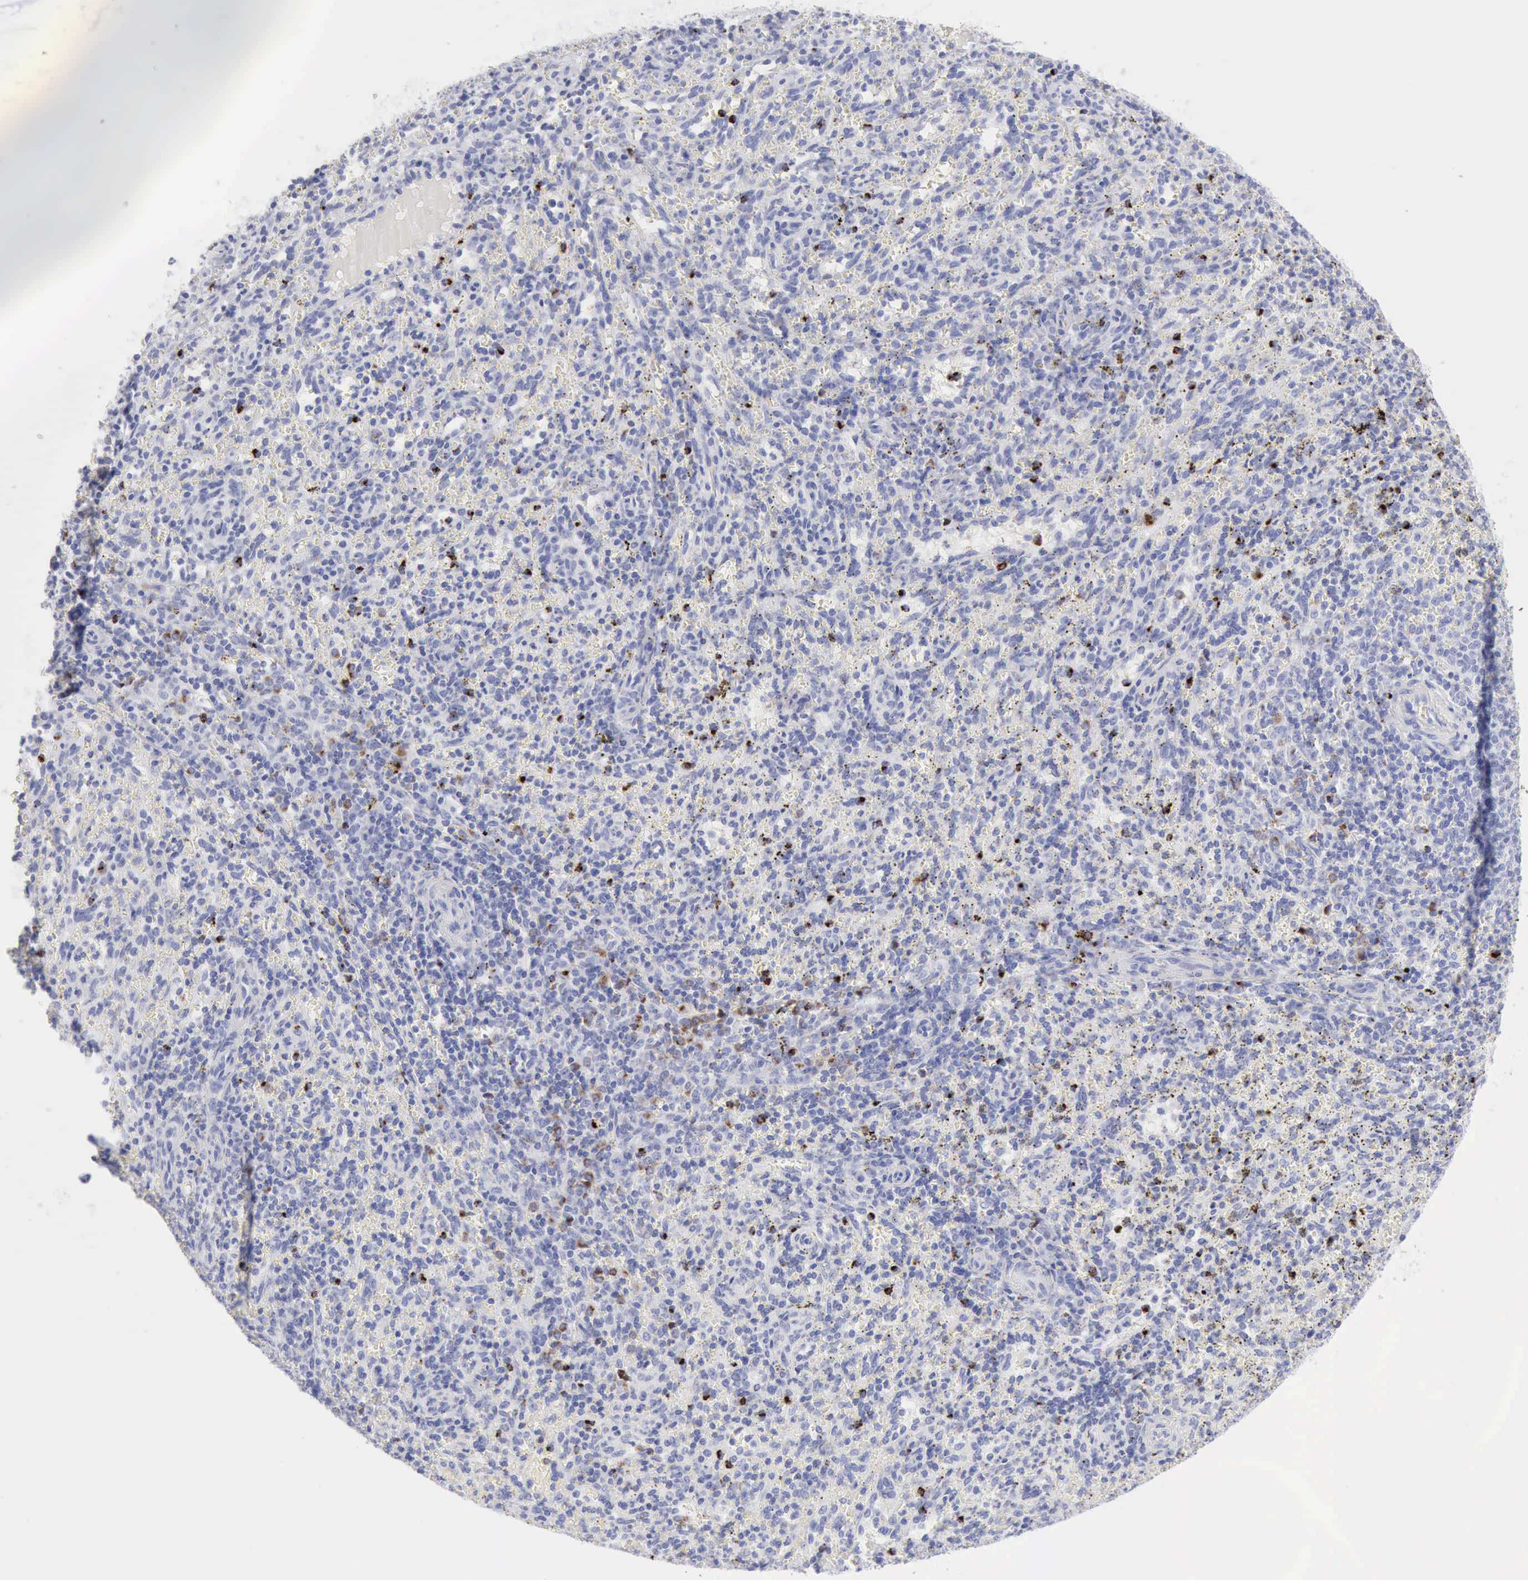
{"staining": {"intensity": "strong", "quantity": "<25%", "location": "nuclear"}, "tissue": "spleen", "cell_type": "Cells in red pulp", "image_type": "normal", "snomed": [{"axis": "morphology", "description": "Normal tissue, NOS"}, {"axis": "topography", "description": "Spleen"}], "caption": "This photomicrograph shows immunohistochemistry staining of unremarkable human spleen, with medium strong nuclear positivity in about <25% of cells in red pulp.", "gene": "GZMB", "patient": {"sex": "female", "age": 10}}